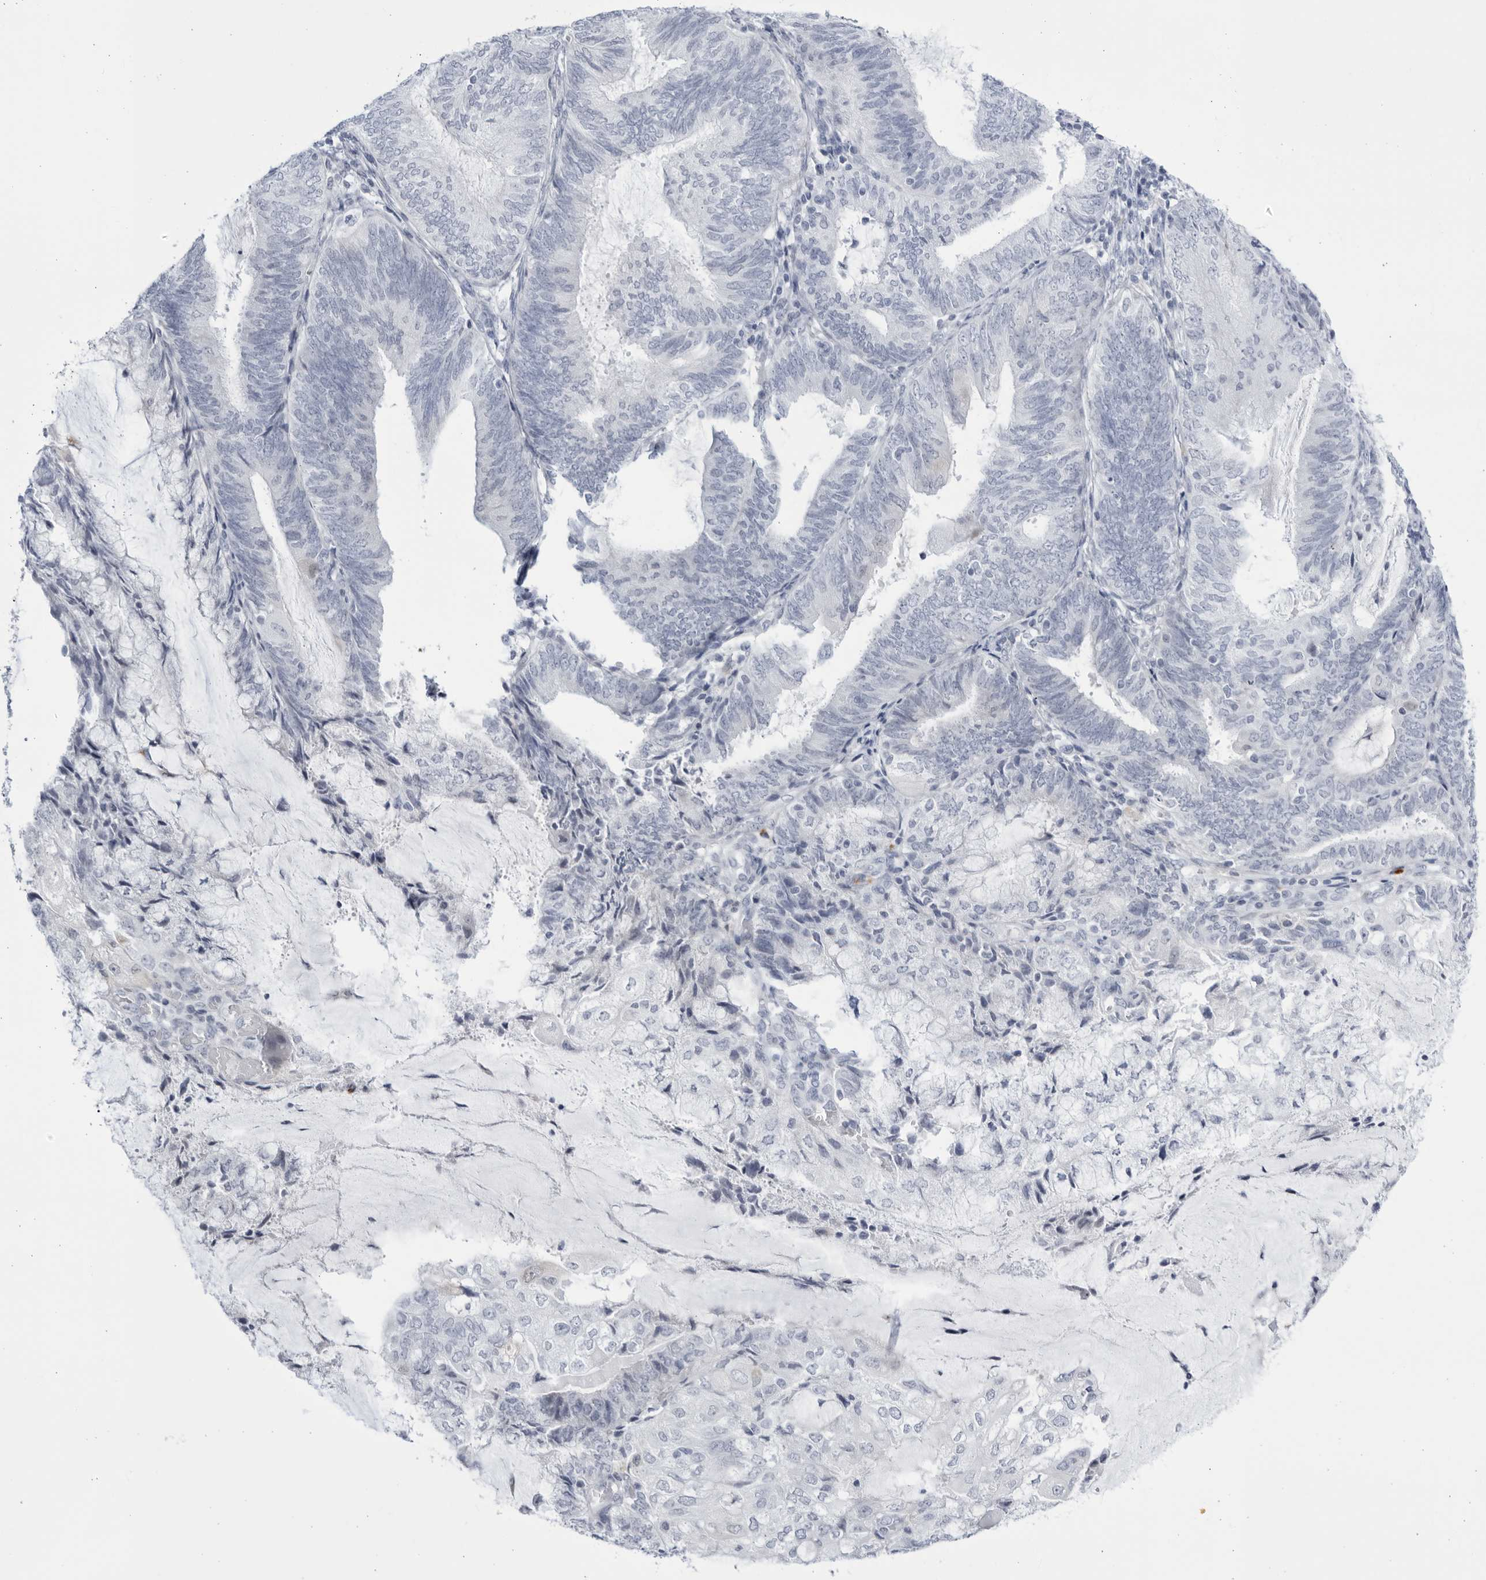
{"staining": {"intensity": "negative", "quantity": "none", "location": "none"}, "tissue": "endometrial cancer", "cell_type": "Tumor cells", "image_type": "cancer", "snomed": [{"axis": "morphology", "description": "Adenocarcinoma, NOS"}, {"axis": "topography", "description": "Endometrium"}], "caption": "Tumor cells show no significant protein staining in endometrial cancer (adenocarcinoma).", "gene": "CCDC181", "patient": {"sex": "female", "age": 81}}